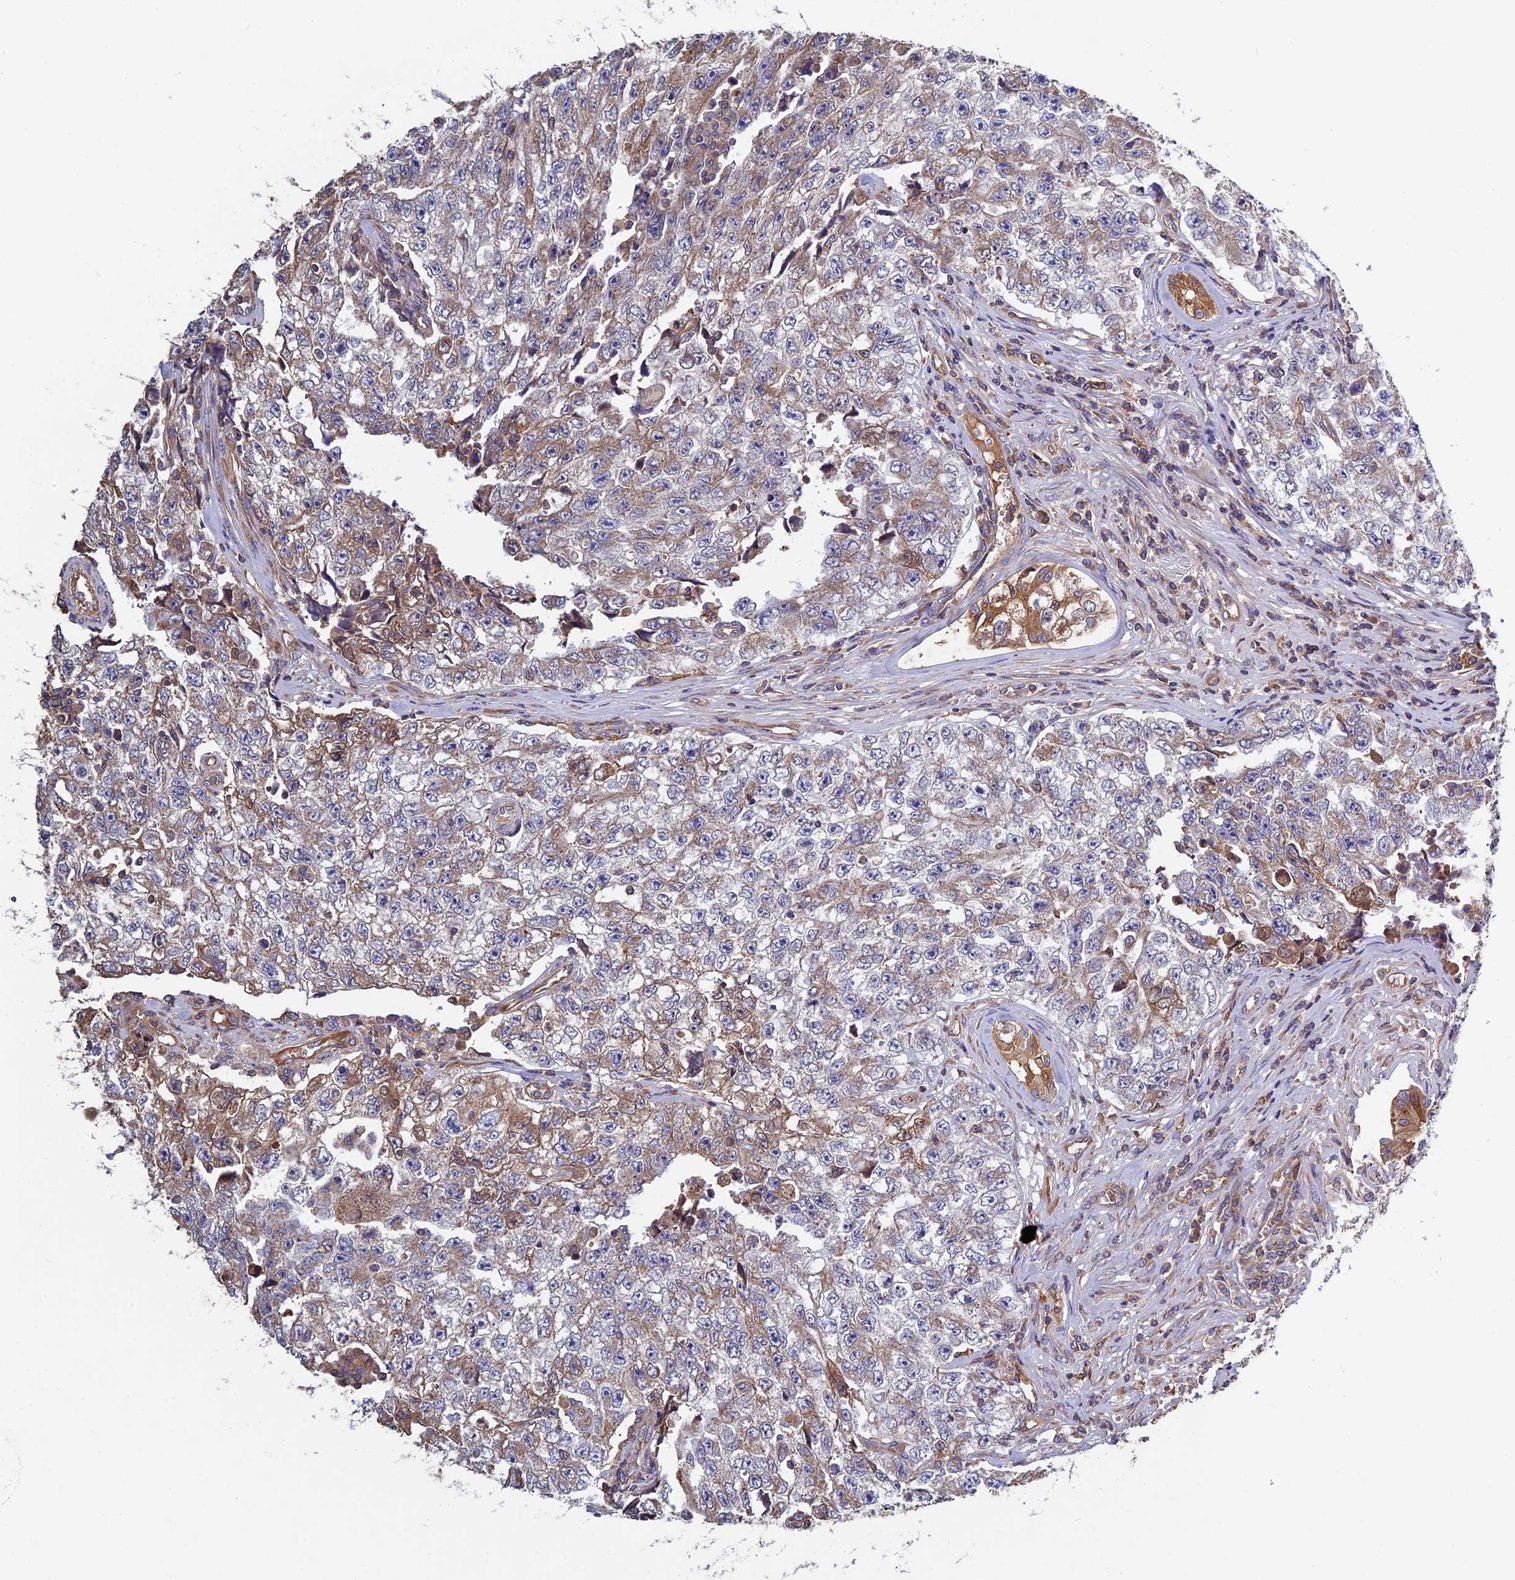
{"staining": {"intensity": "moderate", "quantity": "25%-75%", "location": "cytoplasmic/membranous"}, "tissue": "testis cancer", "cell_type": "Tumor cells", "image_type": "cancer", "snomed": [{"axis": "morphology", "description": "Carcinoma, Embryonal, NOS"}, {"axis": "topography", "description": "Testis"}], "caption": "IHC of human testis cancer reveals medium levels of moderate cytoplasmic/membranous staining in about 25%-75% of tumor cells.", "gene": "CCDC153", "patient": {"sex": "male", "age": 17}}